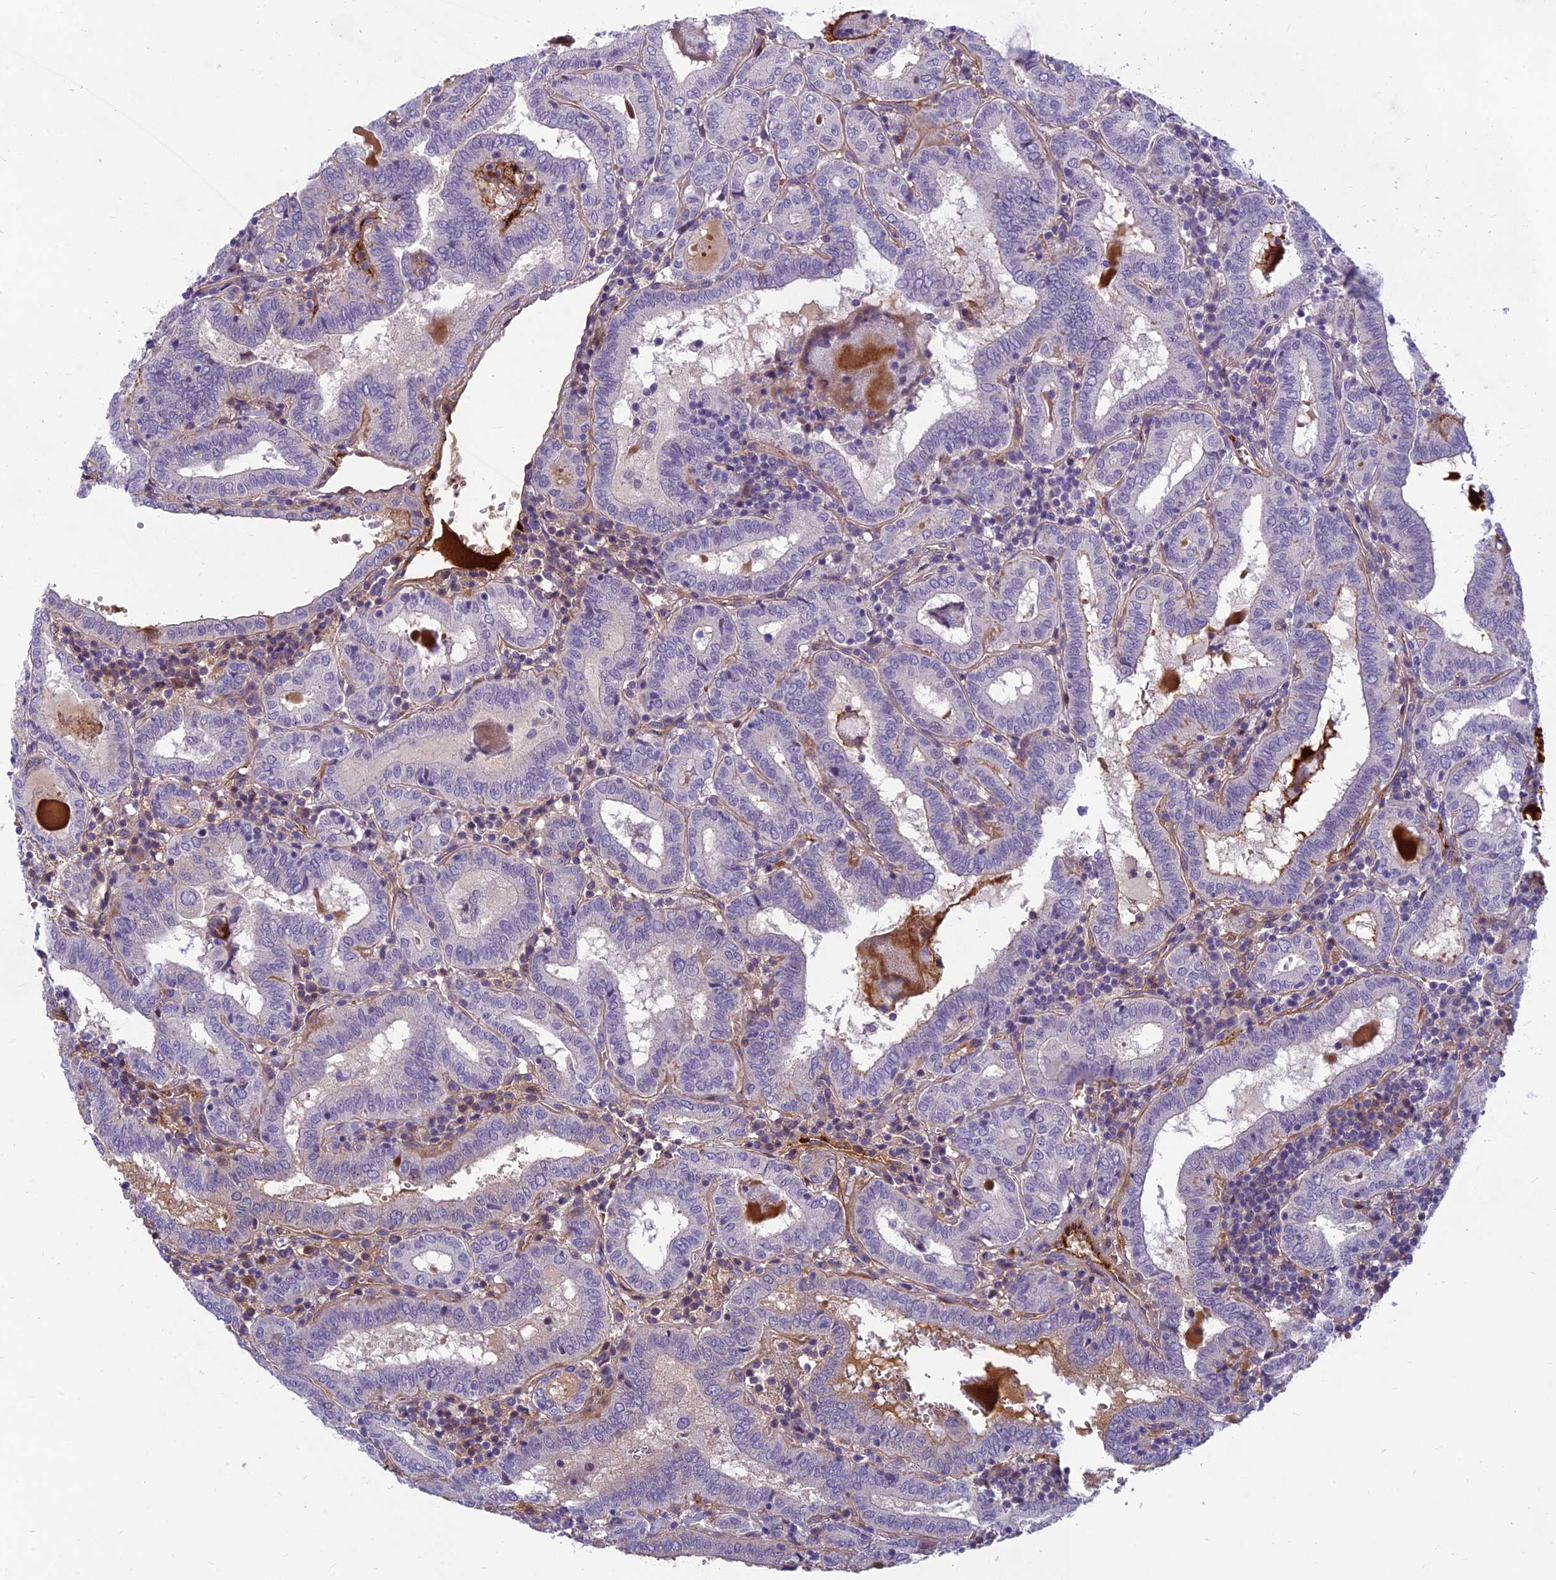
{"staining": {"intensity": "negative", "quantity": "none", "location": "none"}, "tissue": "thyroid cancer", "cell_type": "Tumor cells", "image_type": "cancer", "snomed": [{"axis": "morphology", "description": "Papillary adenocarcinoma, NOS"}, {"axis": "topography", "description": "Thyroid gland"}], "caption": "Protein analysis of thyroid cancer demonstrates no significant expression in tumor cells. (Stains: DAB IHC with hematoxylin counter stain, Microscopy: brightfield microscopy at high magnification).", "gene": "CLEC11A", "patient": {"sex": "female", "age": 72}}